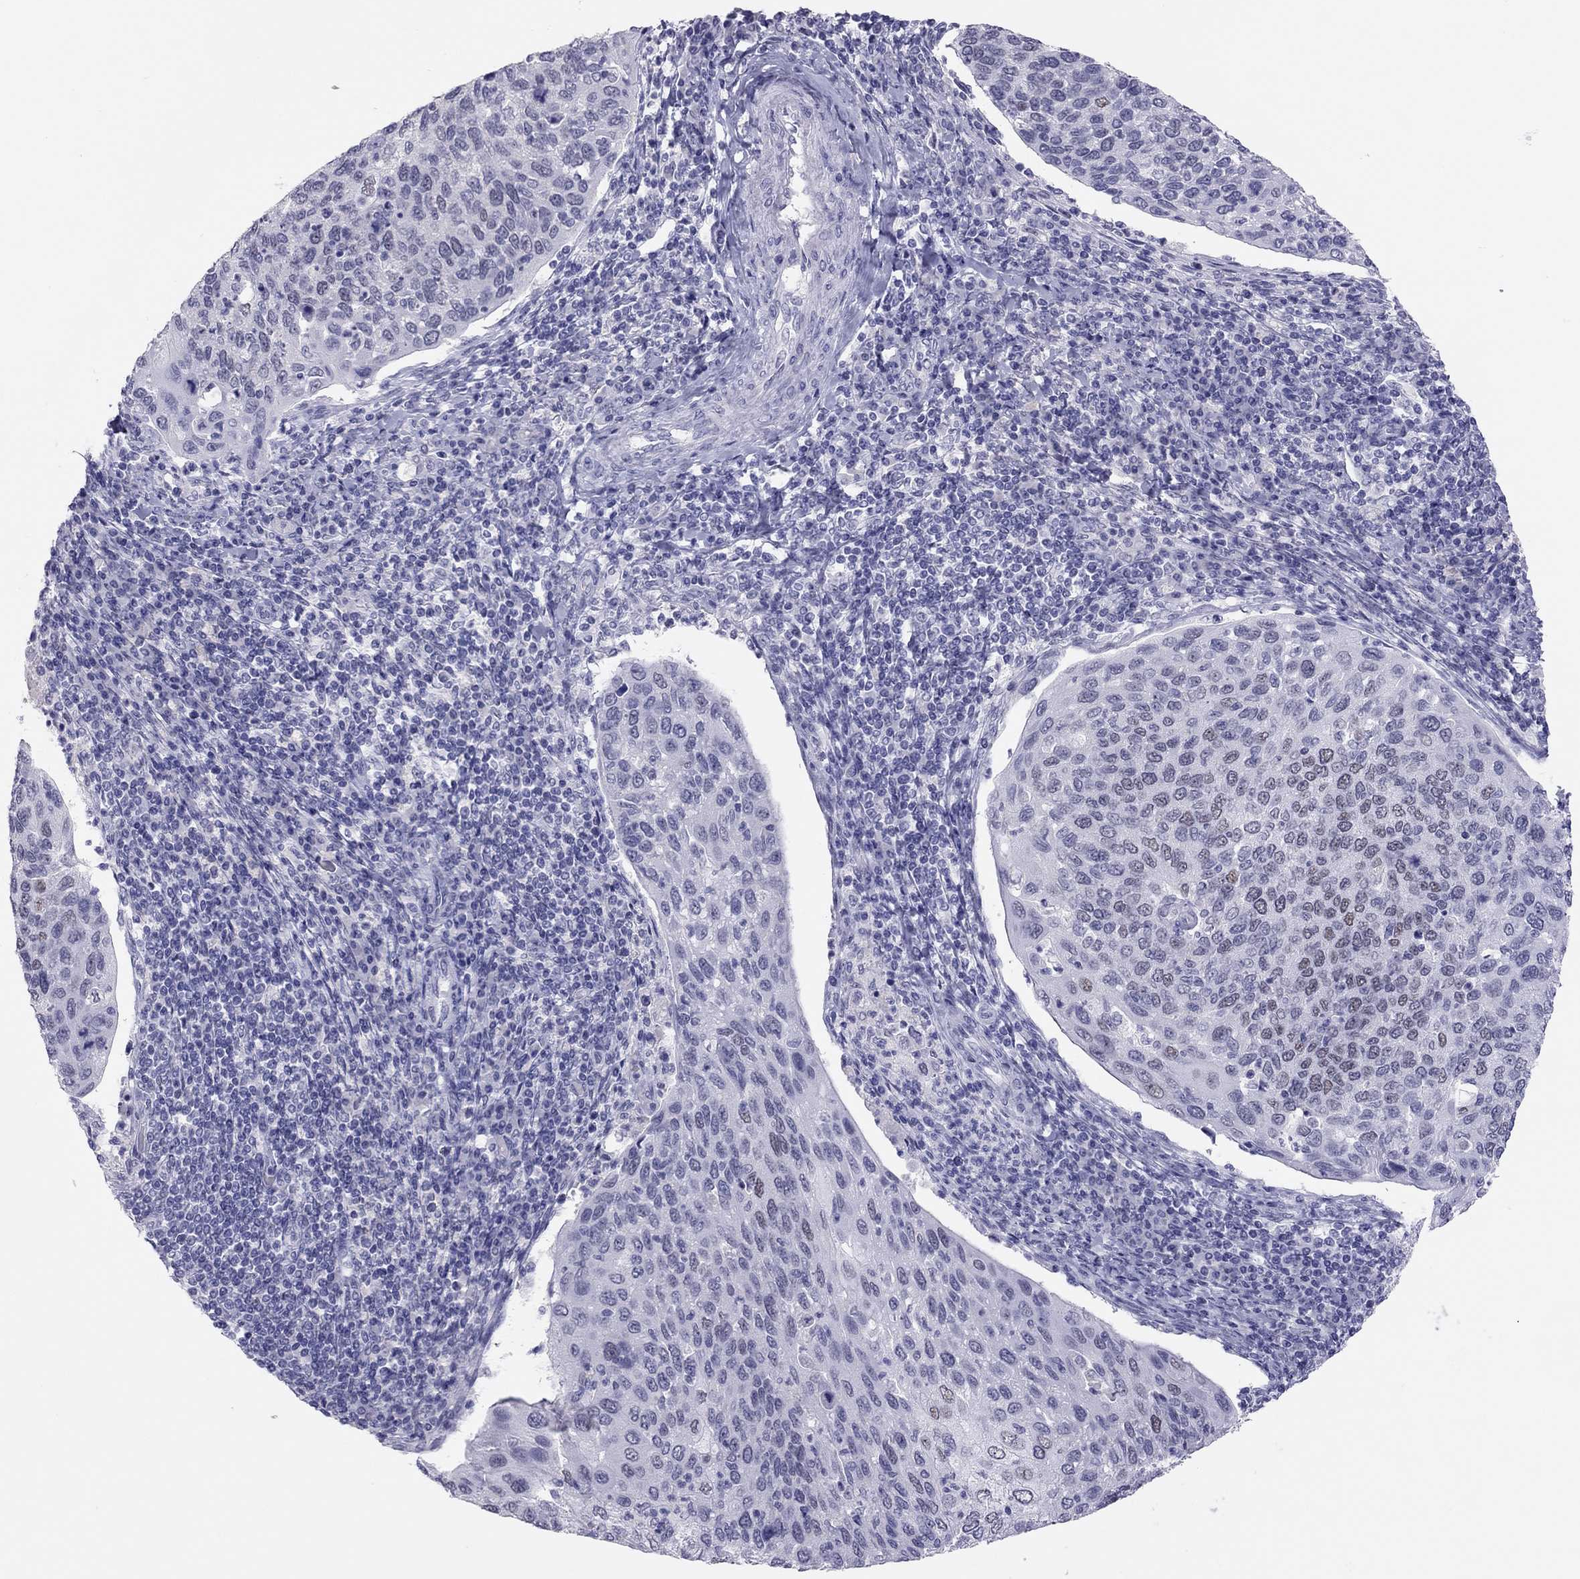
{"staining": {"intensity": "weak", "quantity": "<25%", "location": "nuclear"}, "tissue": "cervical cancer", "cell_type": "Tumor cells", "image_type": "cancer", "snomed": [{"axis": "morphology", "description": "Squamous cell carcinoma, NOS"}, {"axis": "topography", "description": "Cervix"}], "caption": "Tumor cells show no significant protein positivity in squamous cell carcinoma (cervical).", "gene": "PHOX2A", "patient": {"sex": "female", "age": 54}}